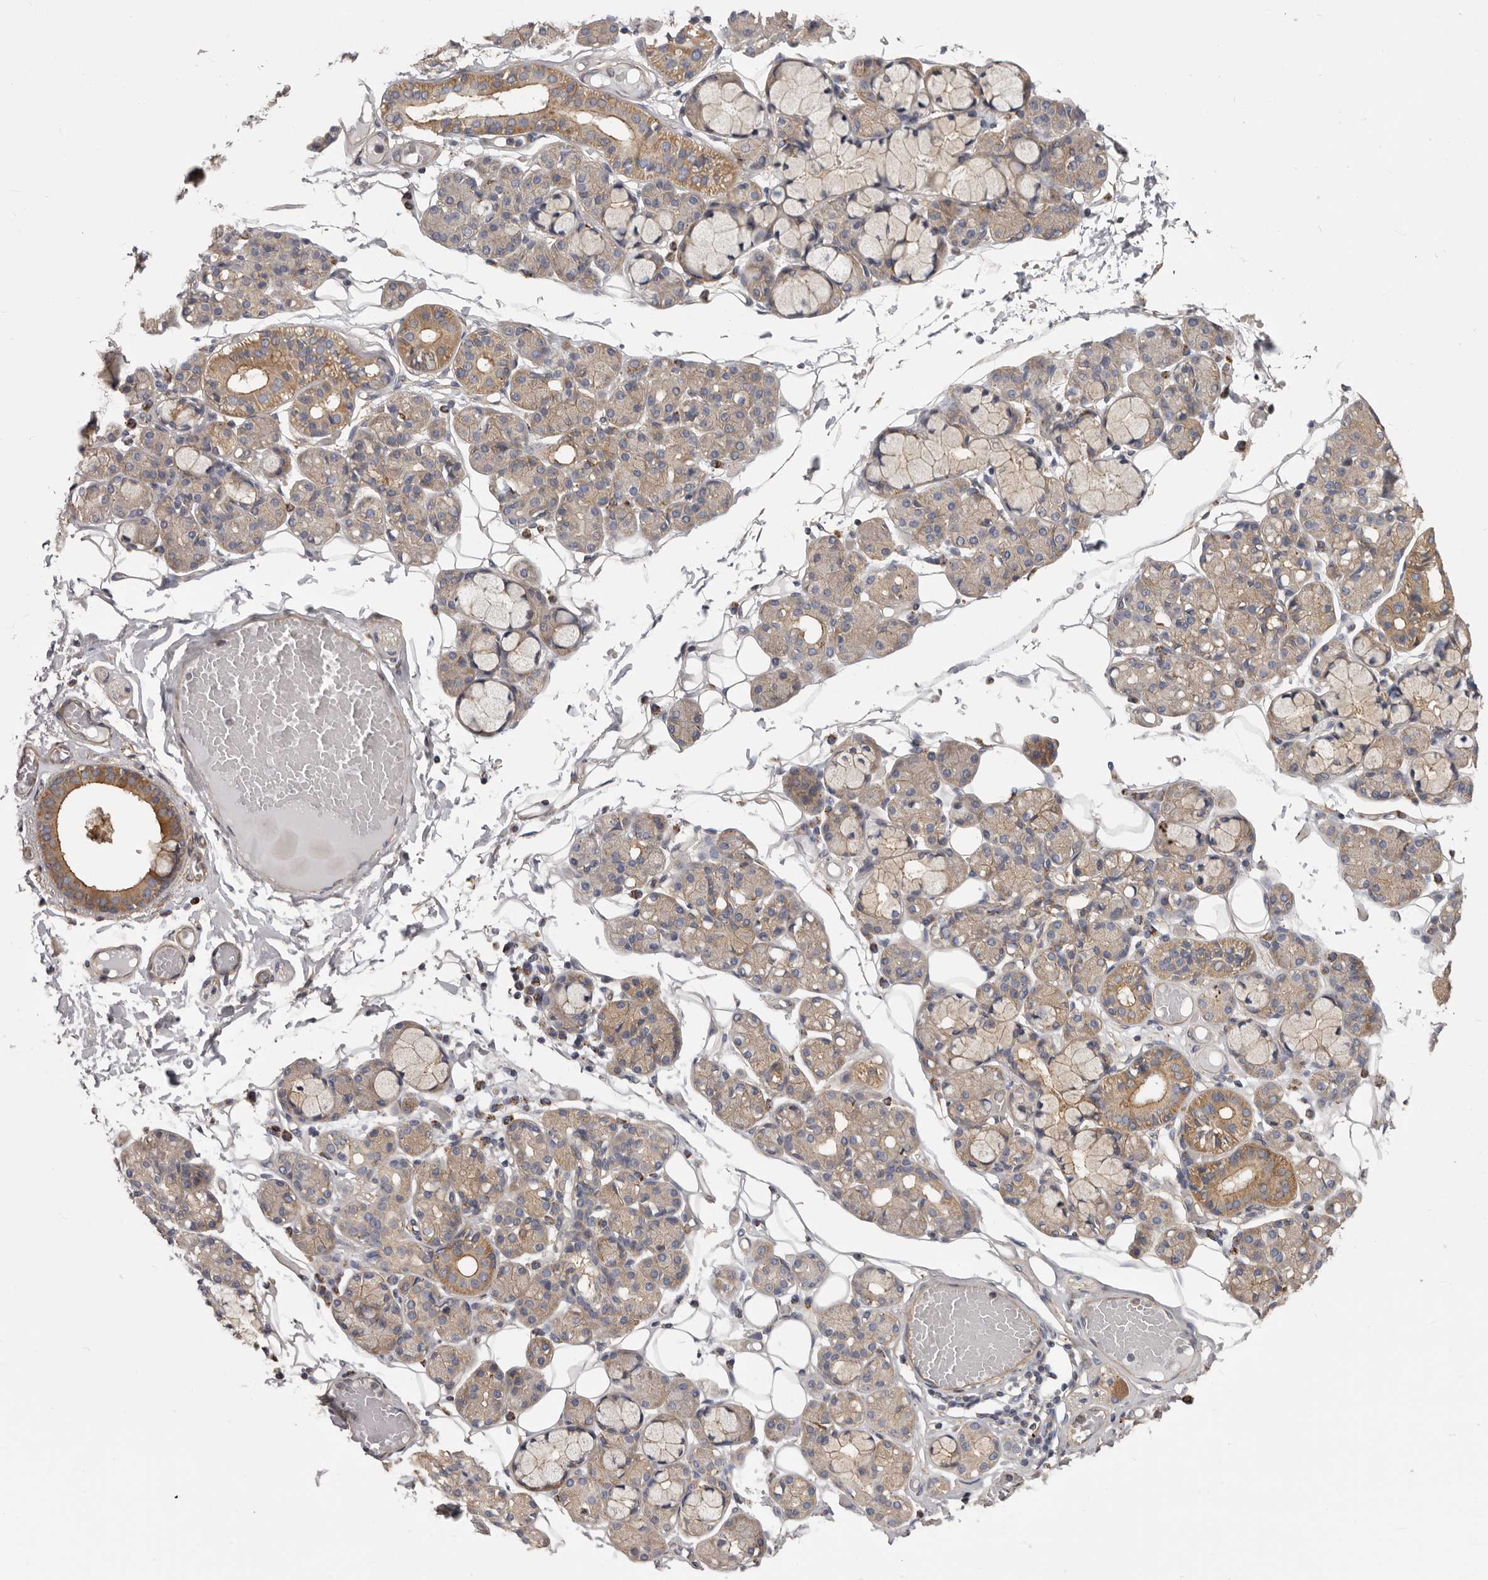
{"staining": {"intensity": "moderate", "quantity": "25%-75%", "location": "cytoplasmic/membranous"}, "tissue": "salivary gland", "cell_type": "Glandular cells", "image_type": "normal", "snomed": [{"axis": "morphology", "description": "Normal tissue, NOS"}, {"axis": "topography", "description": "Salivary gland"}], "caption": "Protein staining shows moderate cytoplasmic/membranous expression in about 25%-75% of glandular cells in normal salivary gland. (Brightfield microscopy of DAB IHC at high magnification).", "gene": "ENAH", "patient": {"sex": "male", "age": 63}}